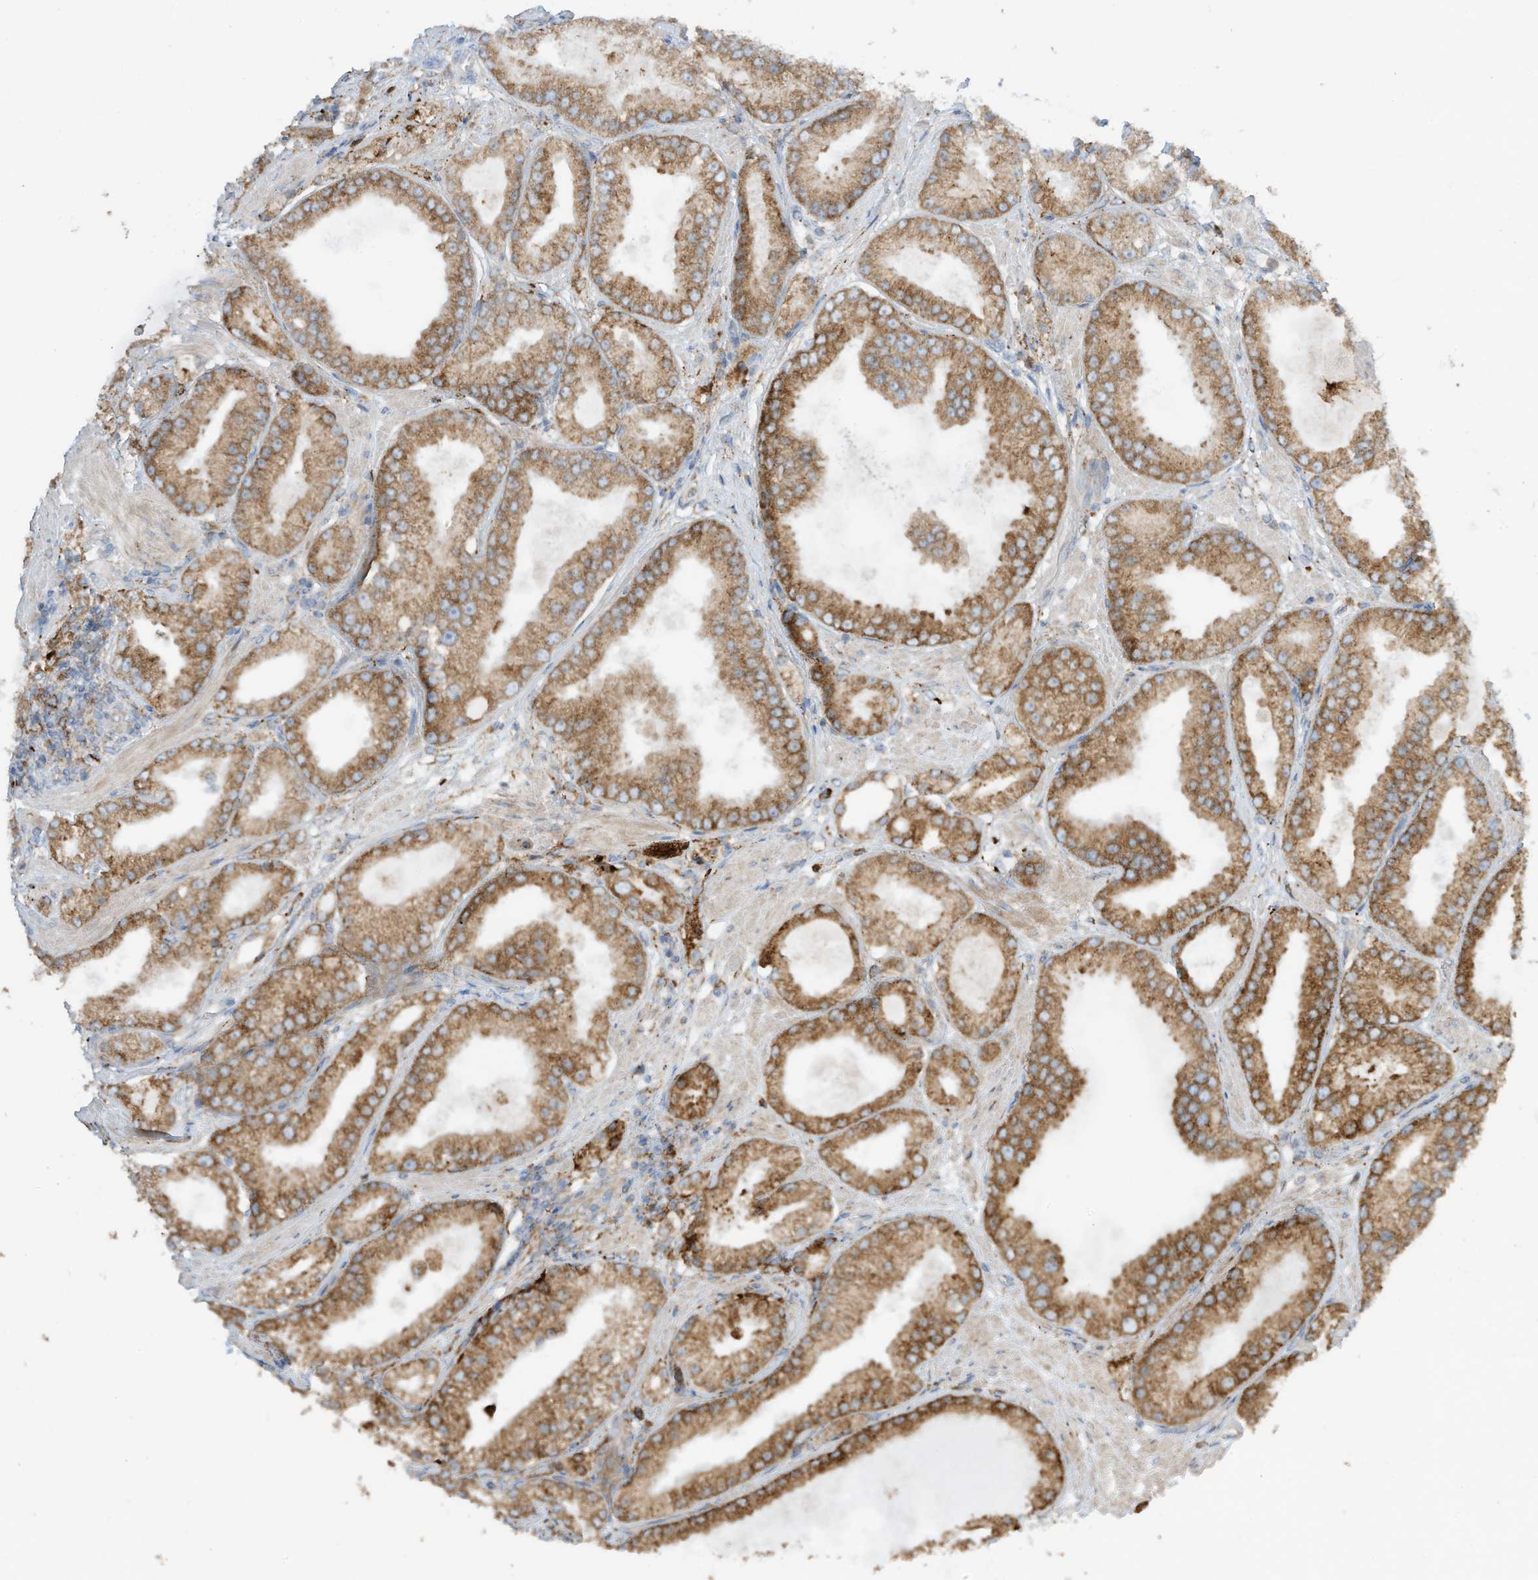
{"staining": {"intensity": "moderate", "quantity": ">75%", "location": "cytoplasmic/membranous"}, "tissue": "prostate cancer", "cell_type": "Tumor cells", "image_type": "cancer", "snomed": [{"axis": "morphology", "description": "Adenocarcinoma, Low grade"}, {"axis": "topography", "description": "Prostate"}], "caption": "The immunohistochemical stain highlights moderate cytoplasmic/membranous expression in tumor cells of prostate cancer tissue. The staining was performed using DAB (3,3'-diaminobenzidine) to visualize the protein expression in brown, while the nuclei were stained in blue with hematoxylin (Magnification: 20x).", "gene": "TRNAU1AP", "patient": {"sex": "male", "age": 67}}